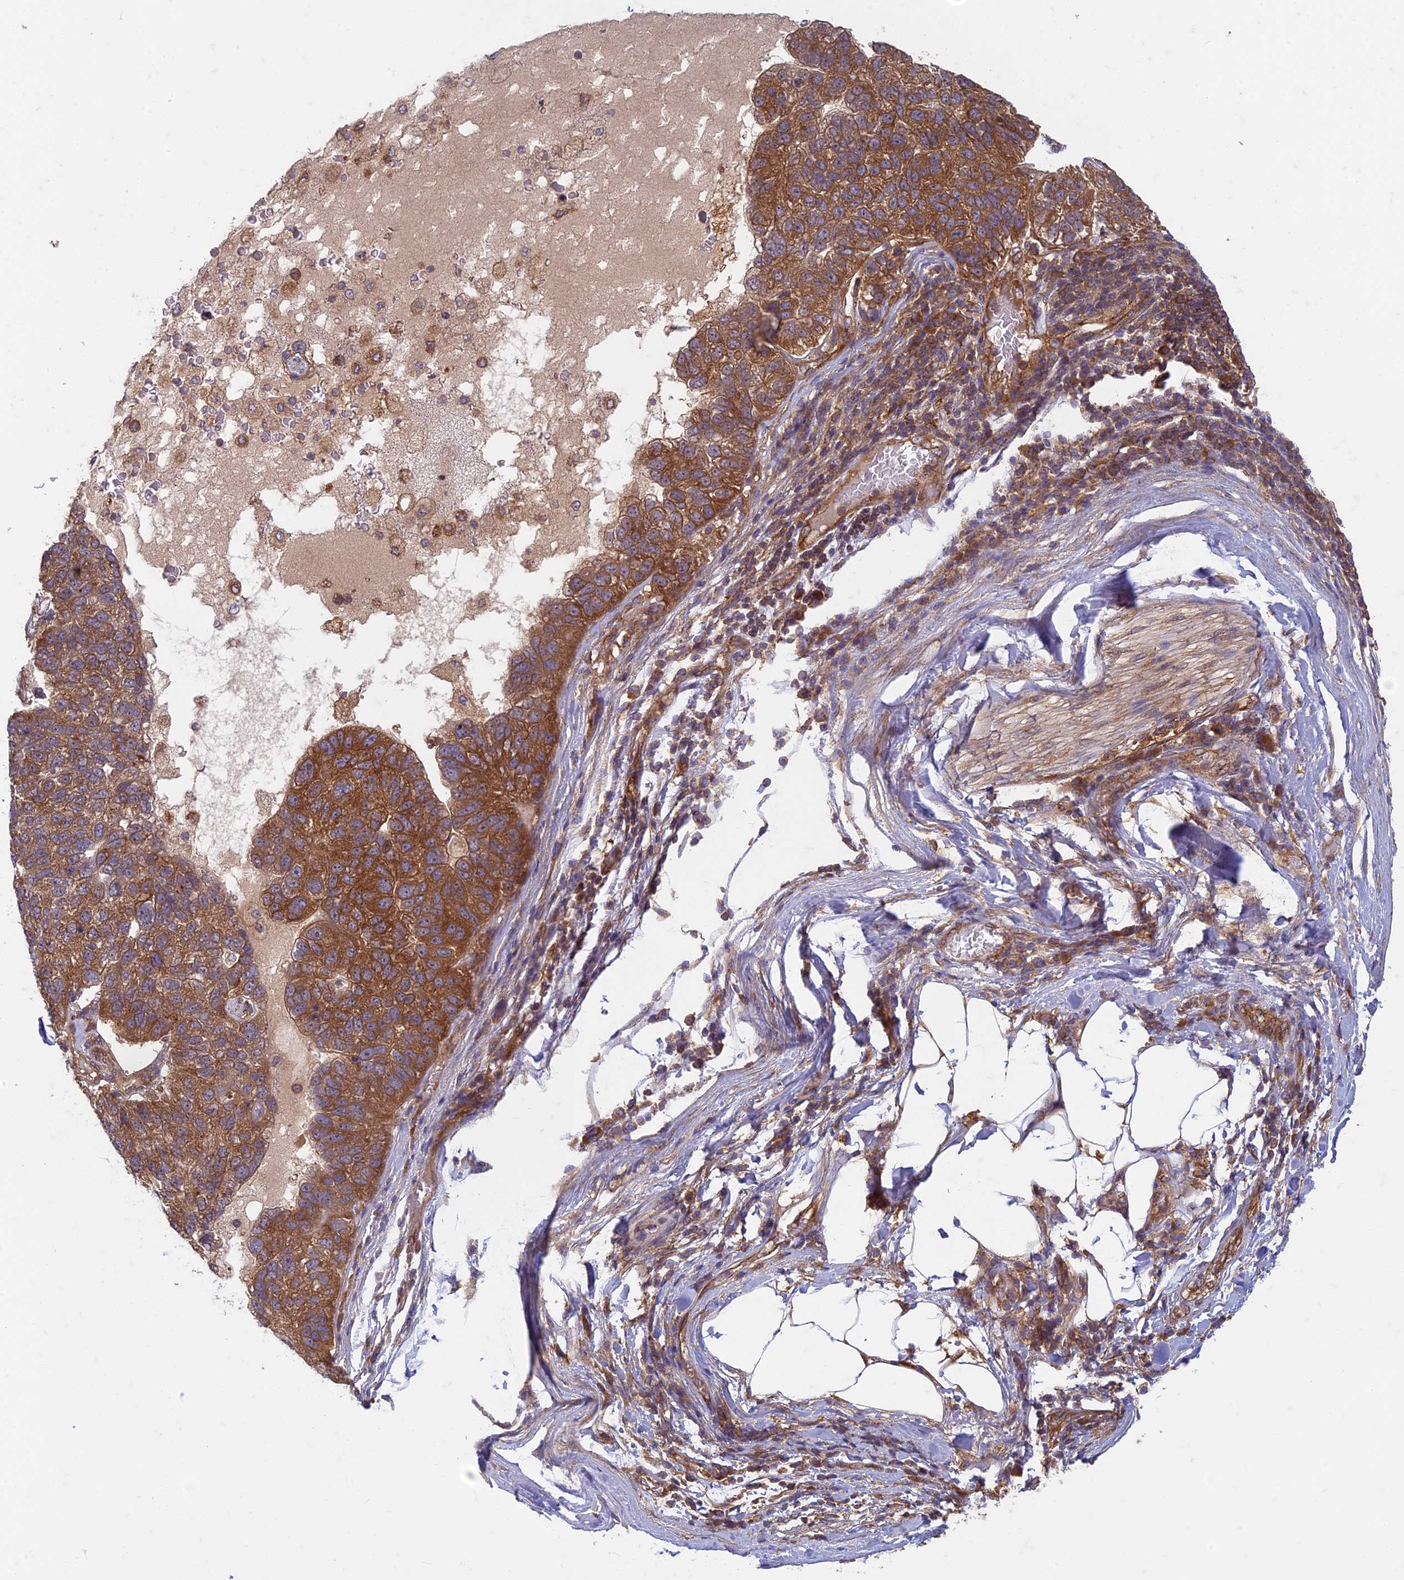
{"staining": {"intensity": "strong", "quantity": ">75%", "location": "cytoplasmic/membranous"}, "tissue": "pancreatic cancer", "cell_type": "Tumor cells", "image_type": "cancer", "snomed": [{"axis": "morphology", "description": "Adenocarcinoma, NOS"}, {"axis": "topography", "description": "Pancreas"}], "caption": "Brown immunohistochemical staining in human pancreatic adenocarcinoma reveals strong cytoplasmic/membranous positivity in approximately >75% of tumor cells.", "gene": "TCF25", "patient": {"sex": "female", "age": 61}}